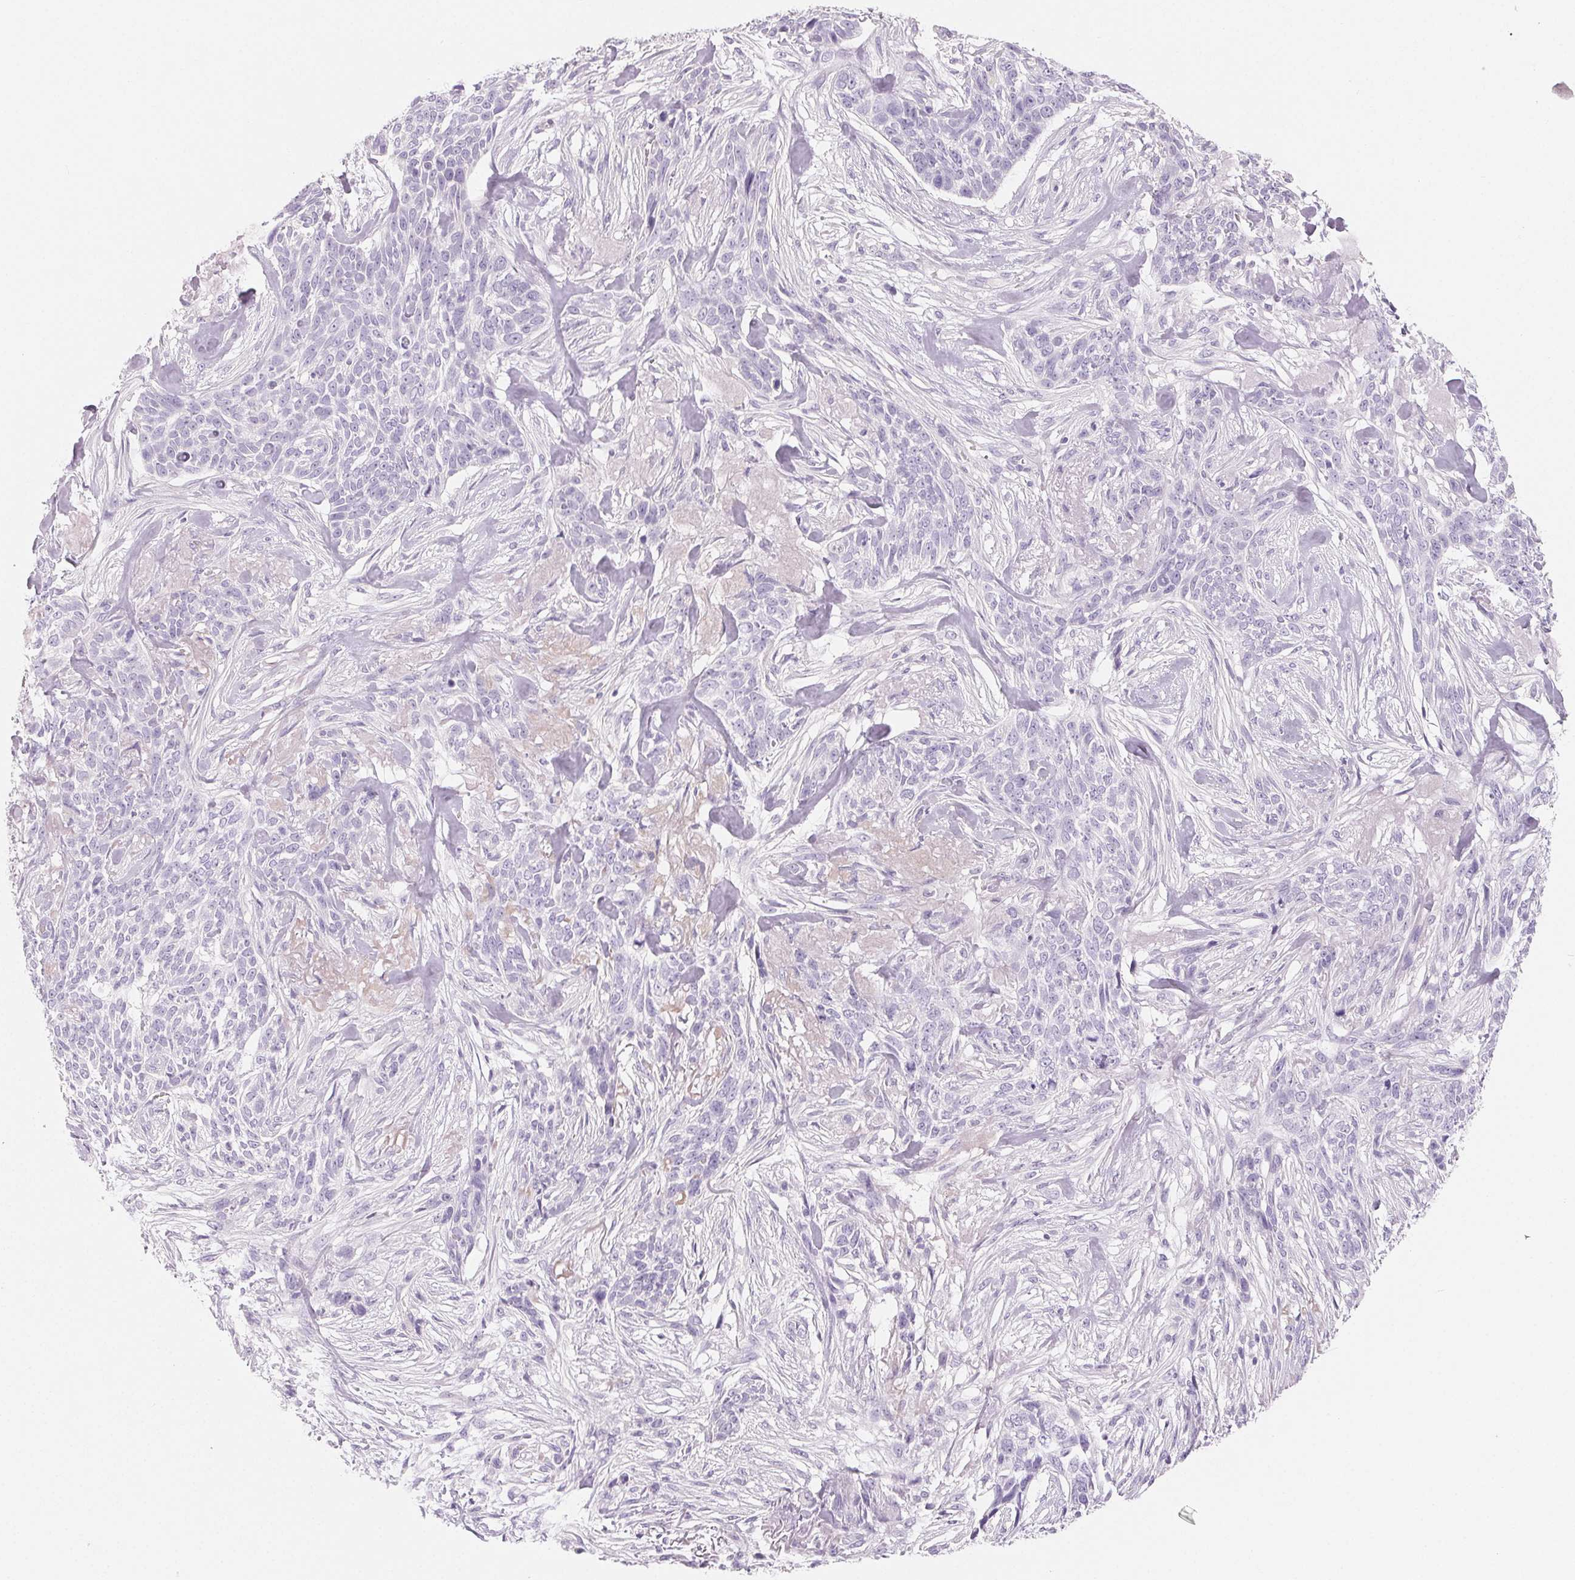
{"staining": {"intensity": "negative", "quantity": "none", "location": "none"}, "tissue": "skin cancer", "cell_type": "Tumor cells", "image_type": "cancer", "snomed": [{"axis": "morphology", "description": "Basal cell carcinoma"}, {"axis": "topography", "description": "Skin"}], "caption": "DAB immunohistochemical staining of human skin basal cell carcinoma demonstrates no significant staining in tumor cells.", "gene": "SPACA5B", "patient": {"sex": "male", "age": 74}}